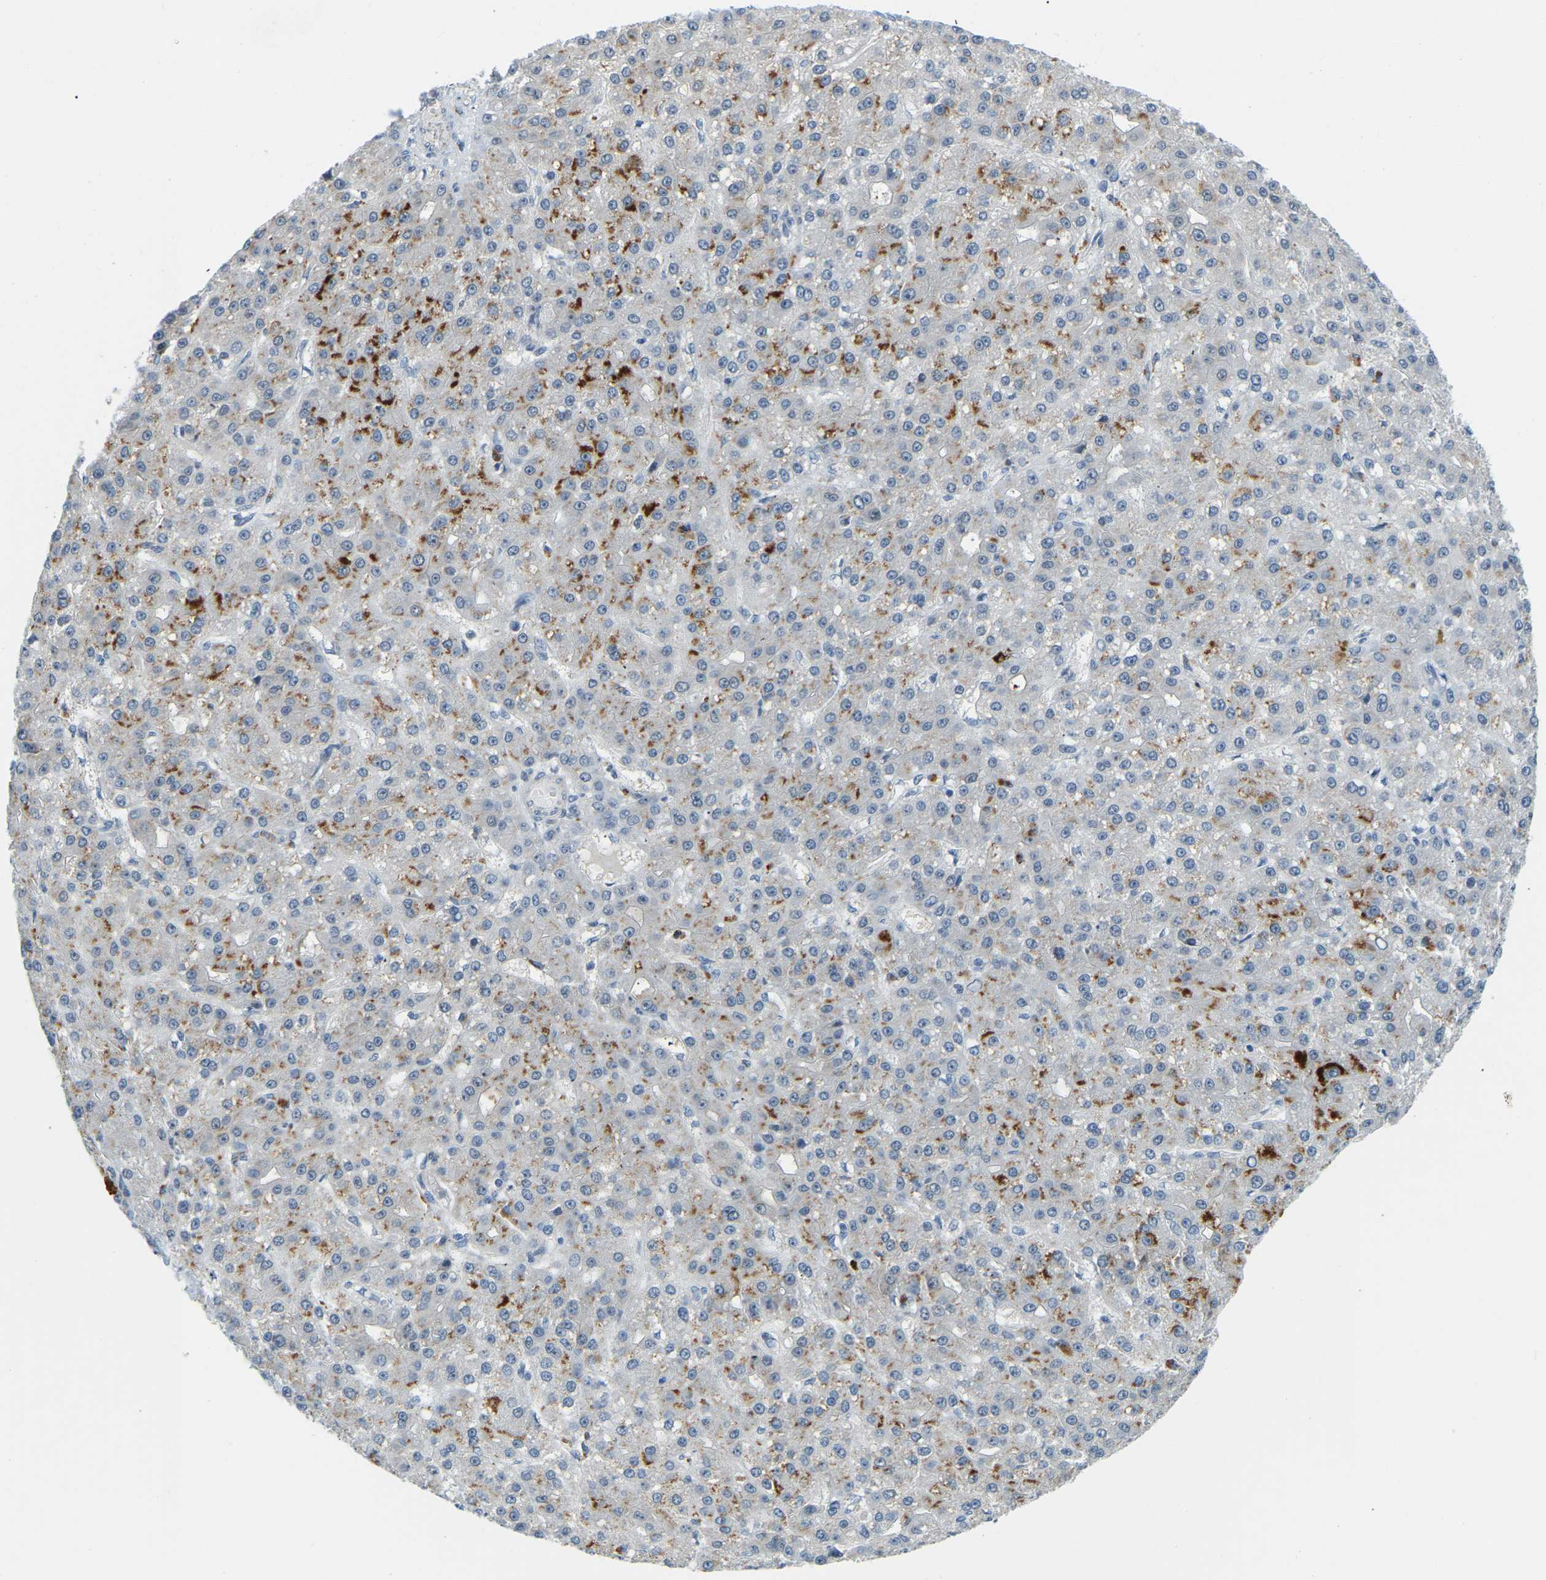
{"staining": {"intensity": "moderate", "quantity": "<25%", "location": "cytoplasmic/membranous"}, "tissue": "liver cancer", "cell_type": "Tumor cells", "image_type": "cancer", "snomed": [{"axis": "morphology", "description": "Carcinoma, Hepatocellular, NOS"}, {"axis": "topography", "description": "Liver"}], "caption": "Brown immunohistochemical staining in human hepatocellular carcinoma (liver) exhibits moderate cytoplasmic/membranous positivity in about <25% of tumor cells.", "gene": "NME8", "patient": {"sex": "male", "age": 67}}